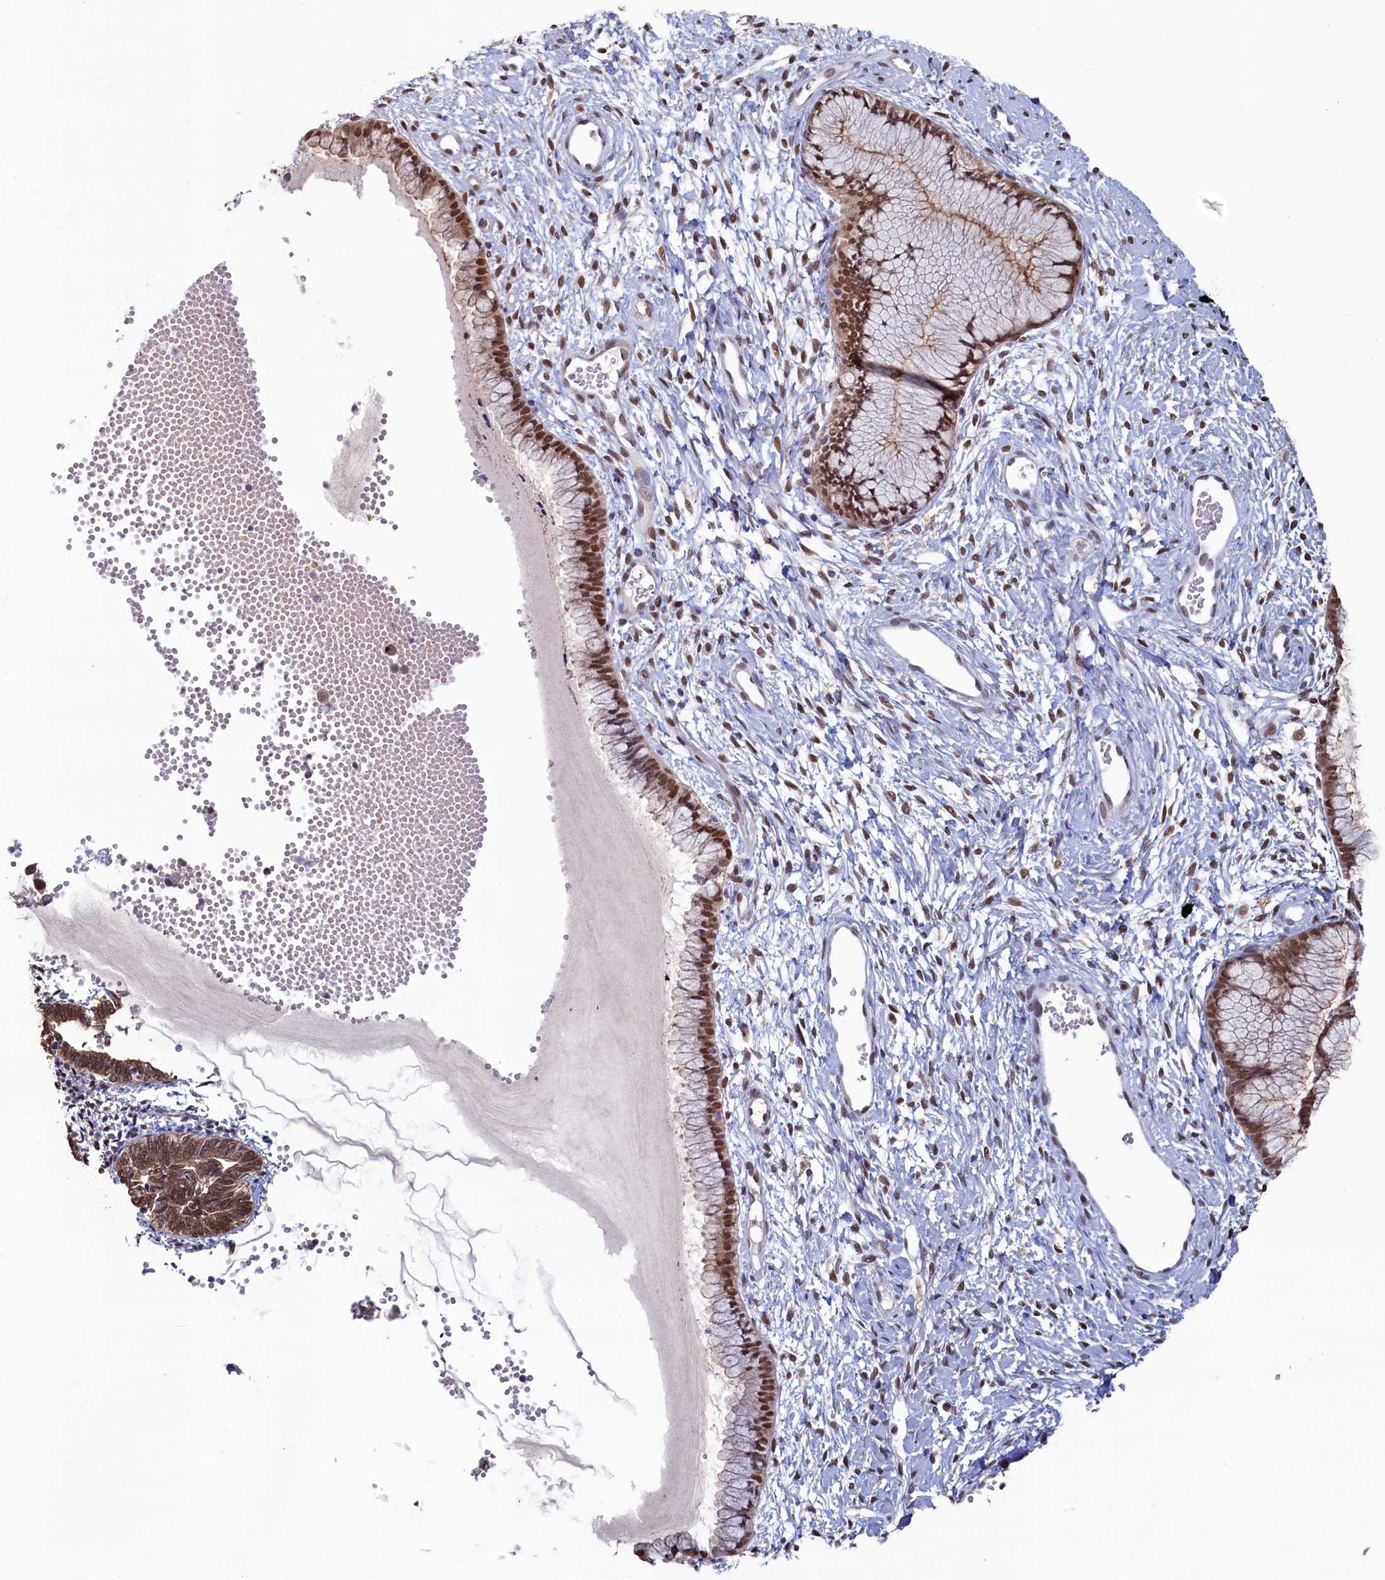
{"staining": {"intensity": "moderate", "quantity": ">75%", "location": "cytoplasmic/membranous,nuclear"}, "tissue": "cervix", "cell_type": "Glandular cells", "image_type": "normal", "snomed": [{"axis": "morphology", "description": "Normal tissue, NOS"}, {"axis": "topography", "description": "Cervix"}], "caption": "The image demonstrates a brown stain indicating the presence of a protein in the cytoplasmic/membranous,nuclear of glandular cells in cervix. The staining was performed using DAB, with brown indicating positive protein expression. Nuclei are stained blue with hematoxylin.", "gene": "AHCY", "patient": {"sex": "female", "age": 42}}